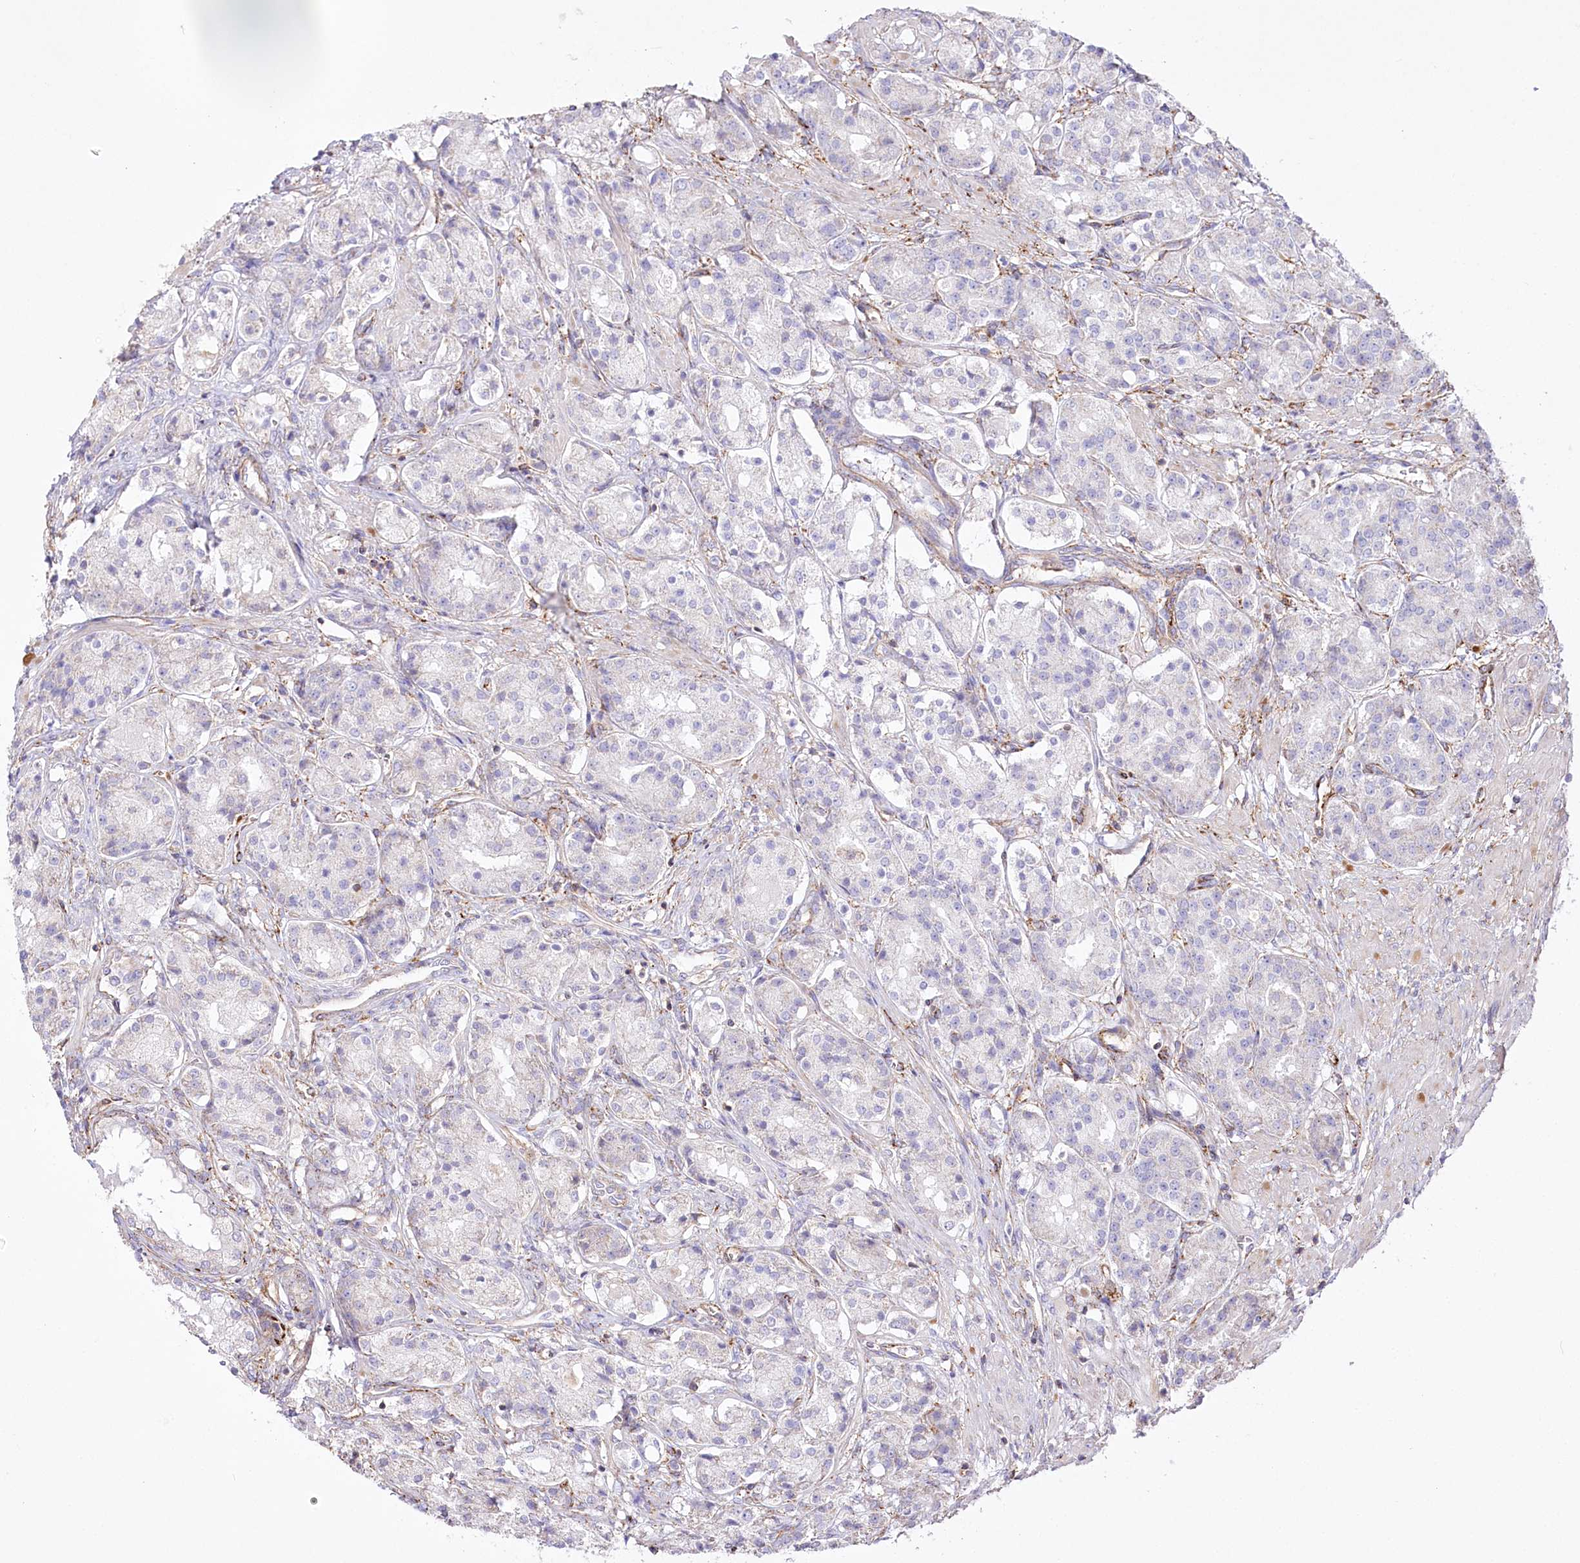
{"staining": {"intensity": "negative", "quantity": "none", "location": "none"}, "tissue": "prostate cancer", "cell_type": "Tumor cells", "image_type": "cancer", "snomed": [{"axis": "morphology", "description": "Adenocarcinoma, High grade"}, {"axis": "topography", "description": "Prostate"}], "caption": "Immunohistochemistry of adenocarcinoma (high-grade) (prostate) demonstrates no expression in tumor cells. (Brightfield microscopy of DAB immunohistochemistry at high magnification).", "gene": "FAM216A", "patient": {"sex": "male", "age": 60}}